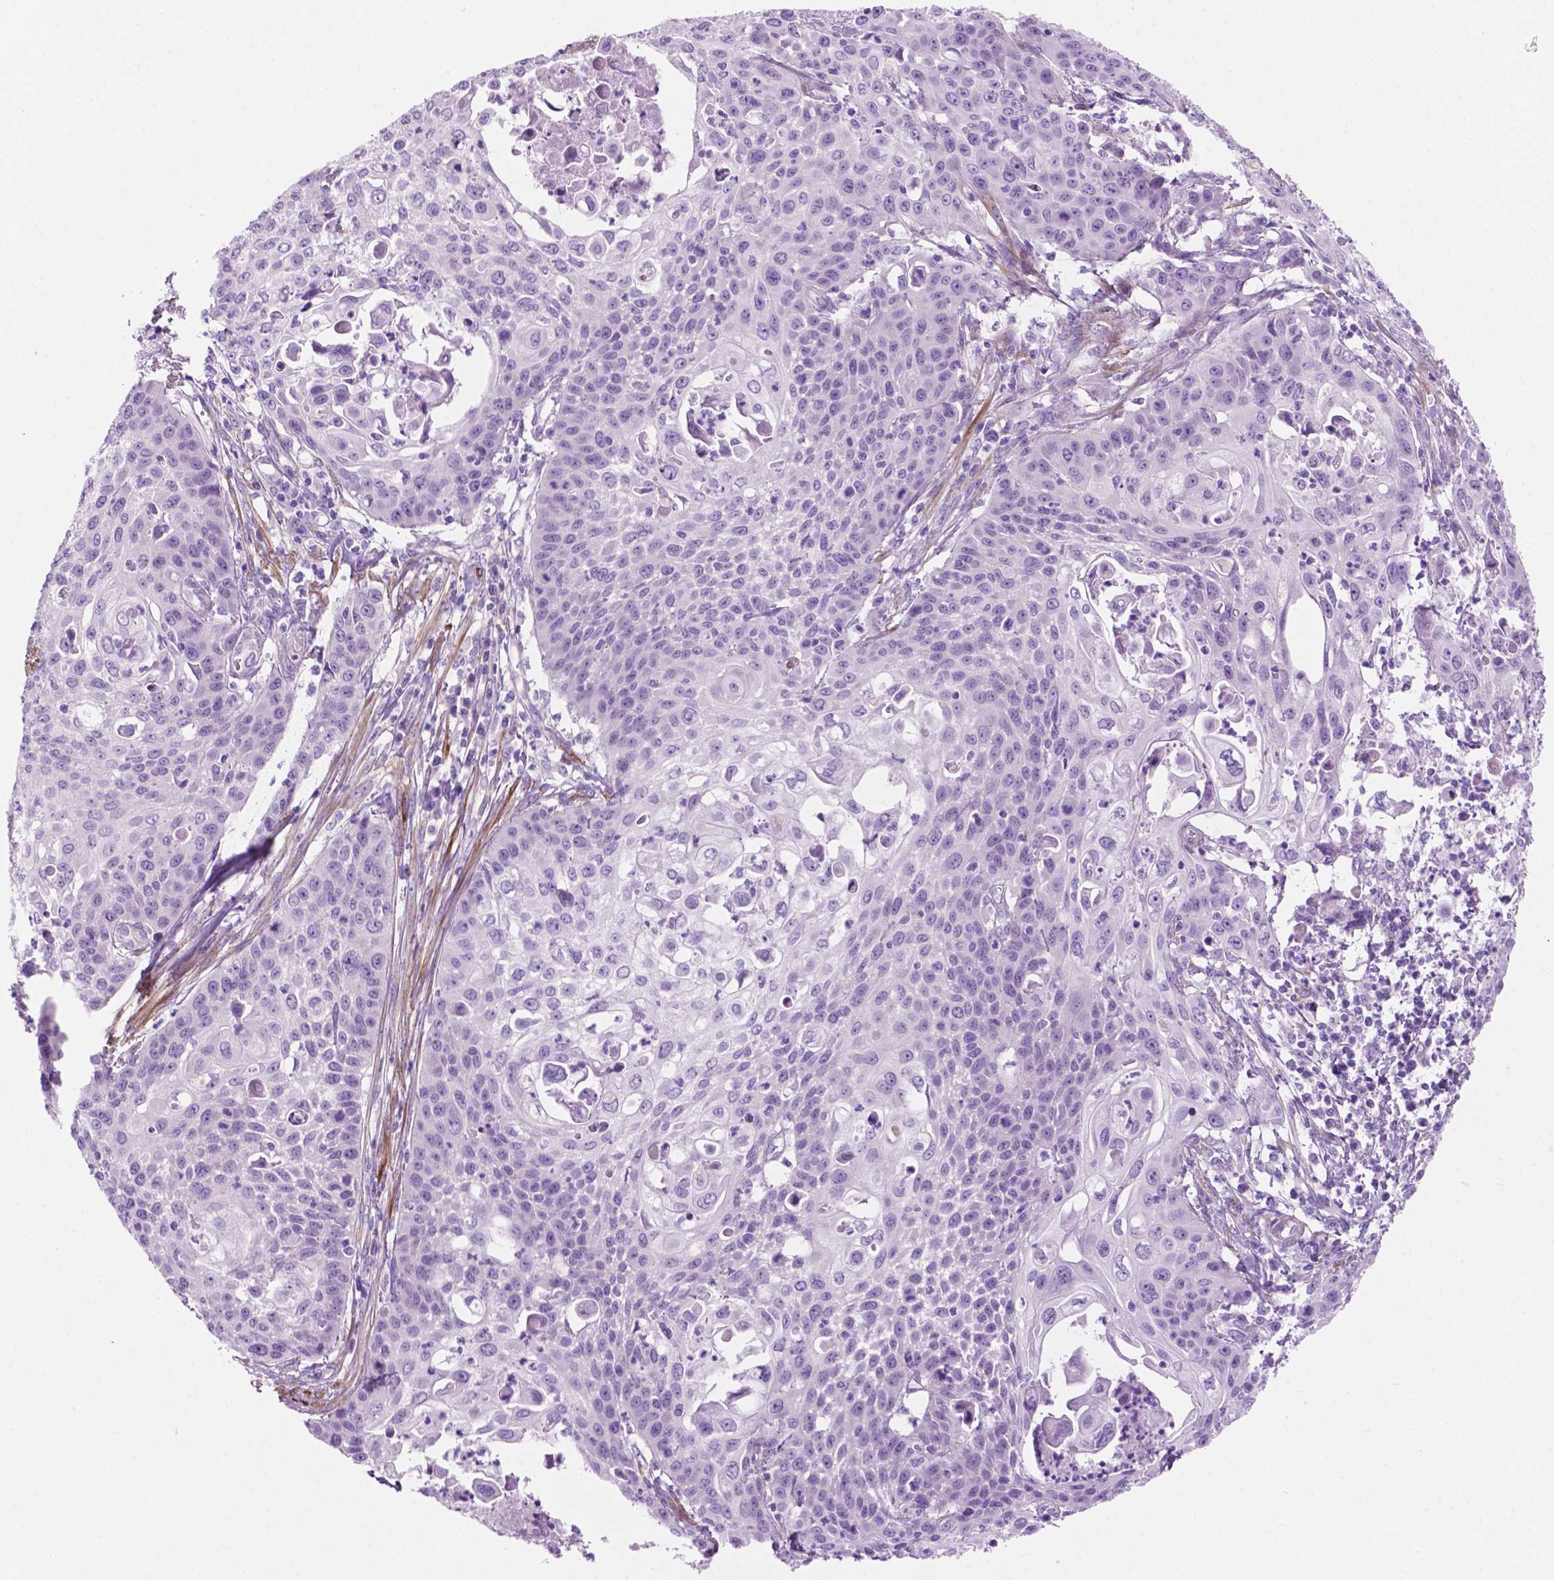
{"staining": {"intensity": "negative", "quantity": "none", "location": "none"}, "tissue": "cervical cancer", "cell_type": "Tumor cells", "image_type": "cancer", "snomed": [{"axis": "morphology", "description": "Squamous cell carcinoma, NOS"}, {"axis": "topography", "description": "Cervix"}], "caption": "An IHC micrograph of cervical cancer (squamous cell carcinoma) is shown. There is no staining in tumor cells of cervical cancer (squamous cell carcinoma). Nuclei are stained in blue.", "gene": "ASPG", "patient": {"sex": "female", "age": 65}}